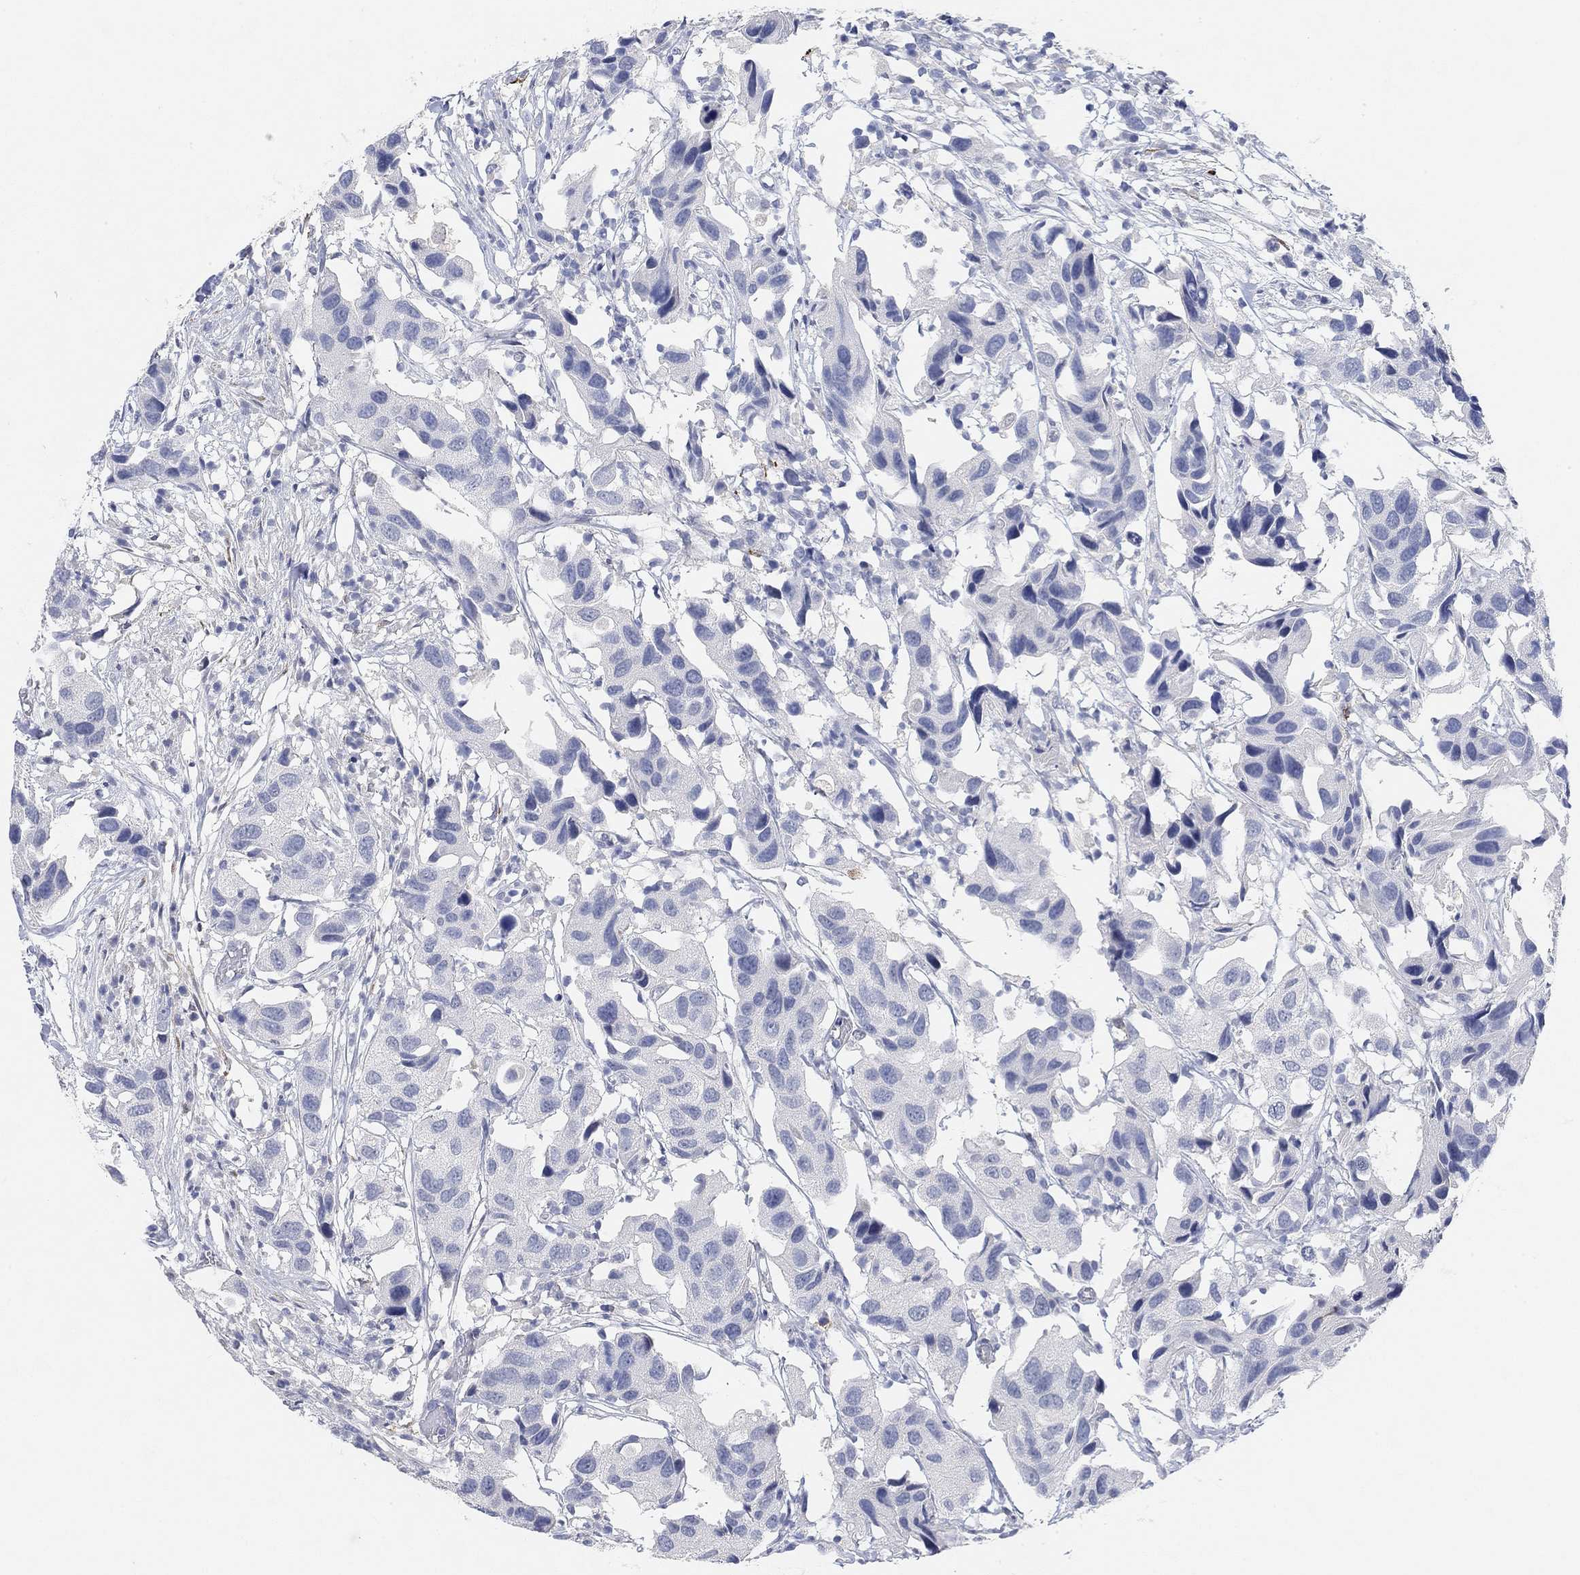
{"staining": {"intensity": "negative", "quantity": "none", "location": "none"}, "tissue": "urothelial cancer", "cell_type": "Tumor cells", "image_type": "cancer", "snomed": [{"axis": "morphology", "description": "Urothelial carcinoma, High grade"}, {"axis": "topography", "description": "Urinary bladder"}], "caption": "Urothelial carcinoma (high-grade) was stained to show a protein in brown. There is no significant staining in tumor cells.", "gene": "VAT1L", "patient": {"sex": "male", "age": 79}}